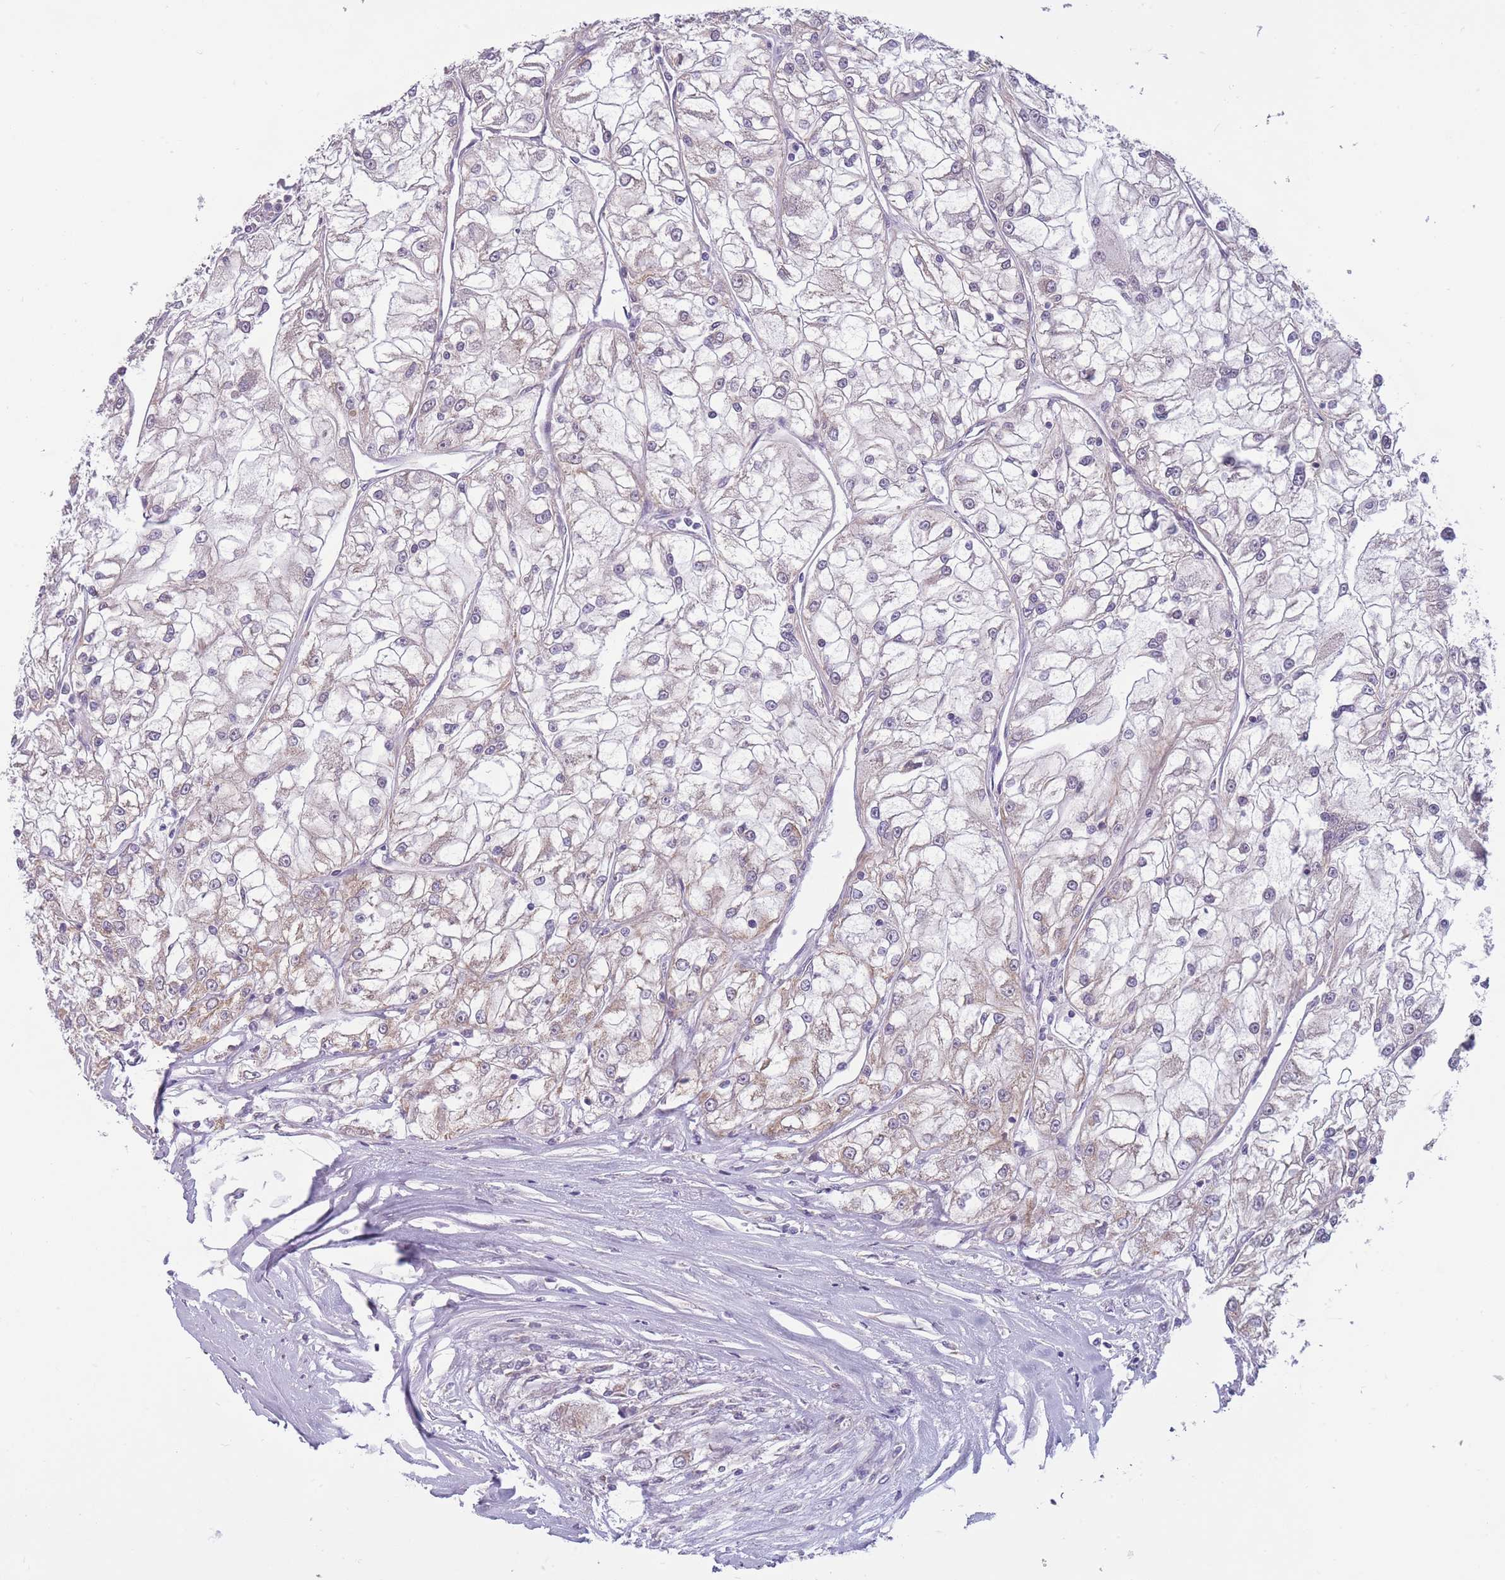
{"staining": {"intensity": "weak", "quantity": ">75%", "location": "cytoplasmic/membranous"}, "tissue": "renal cancer", "cell_type": "Tumor cells", "image_type": "cancer", "snomed": [{"axis": "morphology", "description": "Adenocarcinoma, NOS"}, {"axis": "topography", "description": "Kidney"}], "caption": "Immunohistochemistry (IHC) (DAB) staining of human adenocarcinoma (renal) shows weak cytoplasmic/membranous protein staining in about >75% of tumor cells.", "gene": "MRPS18C", "patient": {"sex": "female", "age": 72}}